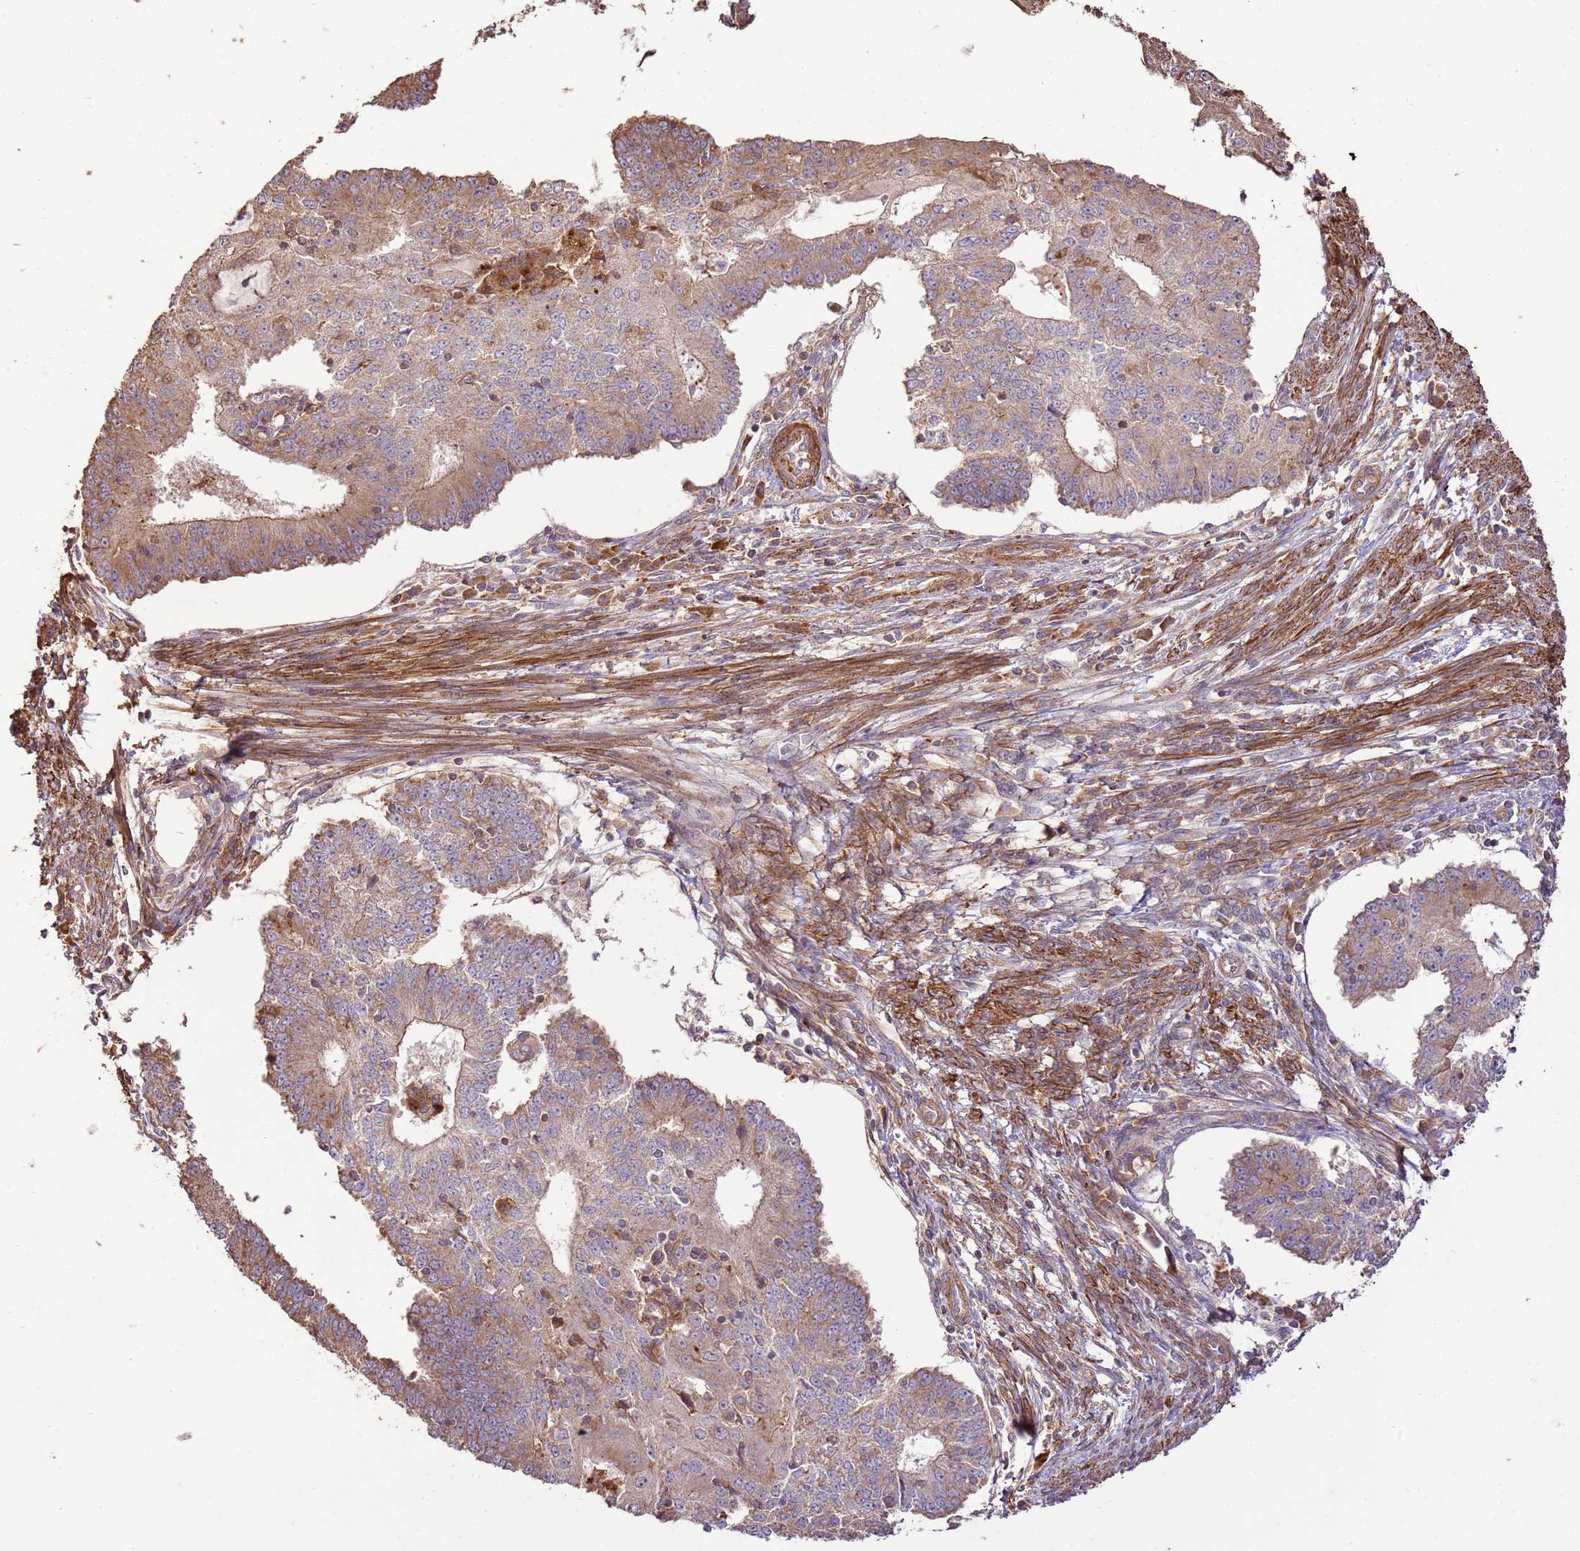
{"staining": {"intensity": "weak", "quantity": "25%-75%", "location": "cytoplasmic/membranous"}, "tissue": "endometrial cancer", "cell_type": "Tumor cells", "image_type": "cancer", "snomed": [{"axis": "morphology", "description": "Adenocarcinoma, NOS"}, {"axis": "topography", "description": "Endometrium"}], "caption": "Endometrial cancer (adenocarcinoma) stained for a protein exhibits weak cytoplasmic/membranous positivity in tumor cells.", "gene": "CEP55", "patient": {"sex": "female", "age": 56}}